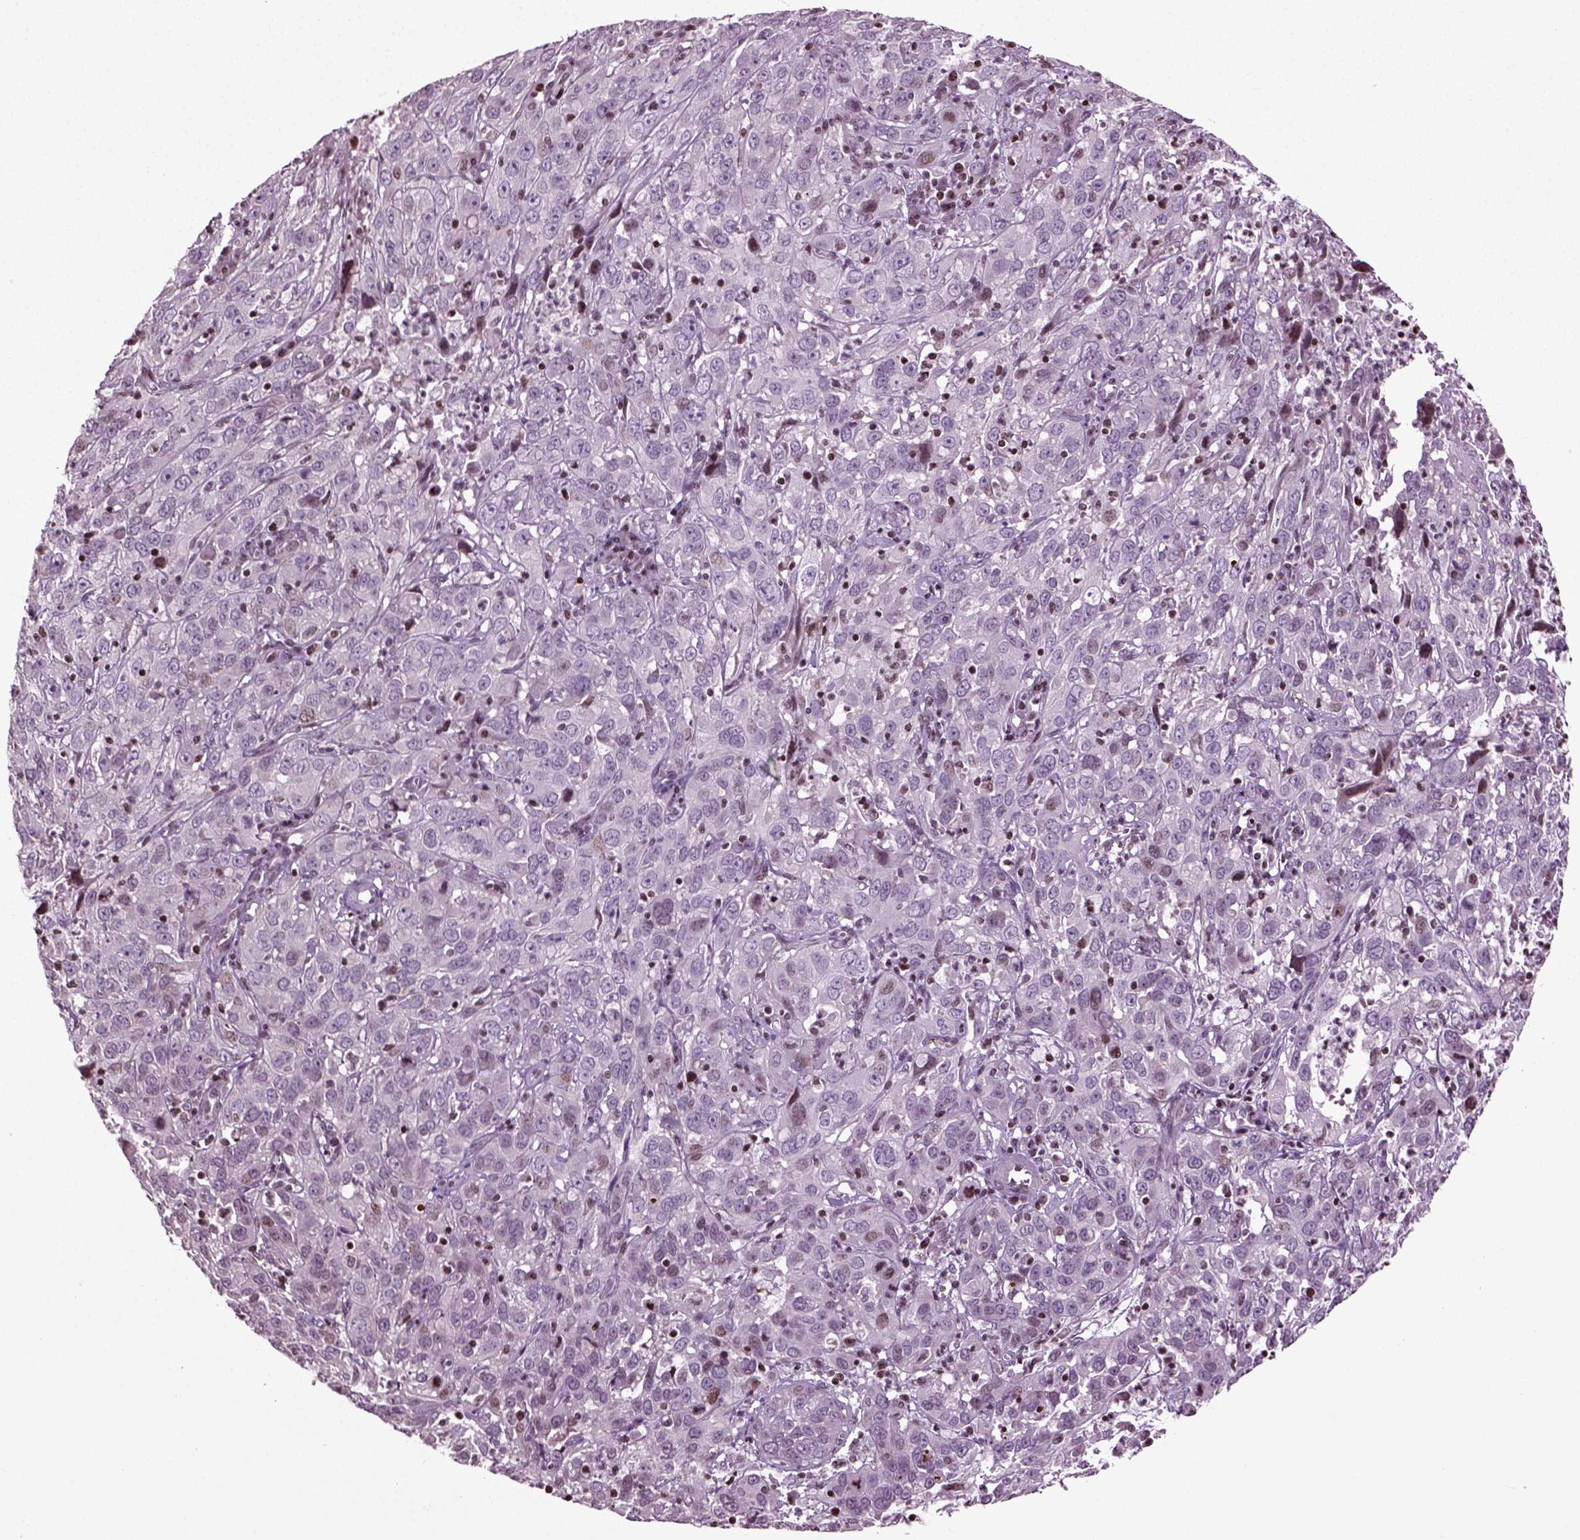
{"staining": {"intensity": "weak", "quantity": "<25%", "location": "nuclear"}, "tissue": "cervical cancer", "cell_type": "Tumor cells", "image_type": "cancer", "snomed": [{"axis": "morphology", "description": "Squamous cell carcinoma, NOS"}, {"axis": "topography", "description": "Cervix"}], "caption": "Immunohistochemistry photomicrograph of human squamous cell carcinoma (cervical) stained for a protein (brown), which displays no positivity in tumor cells.", "gene": "HEYL", "patient": {"sex": "female", "age": 32}}